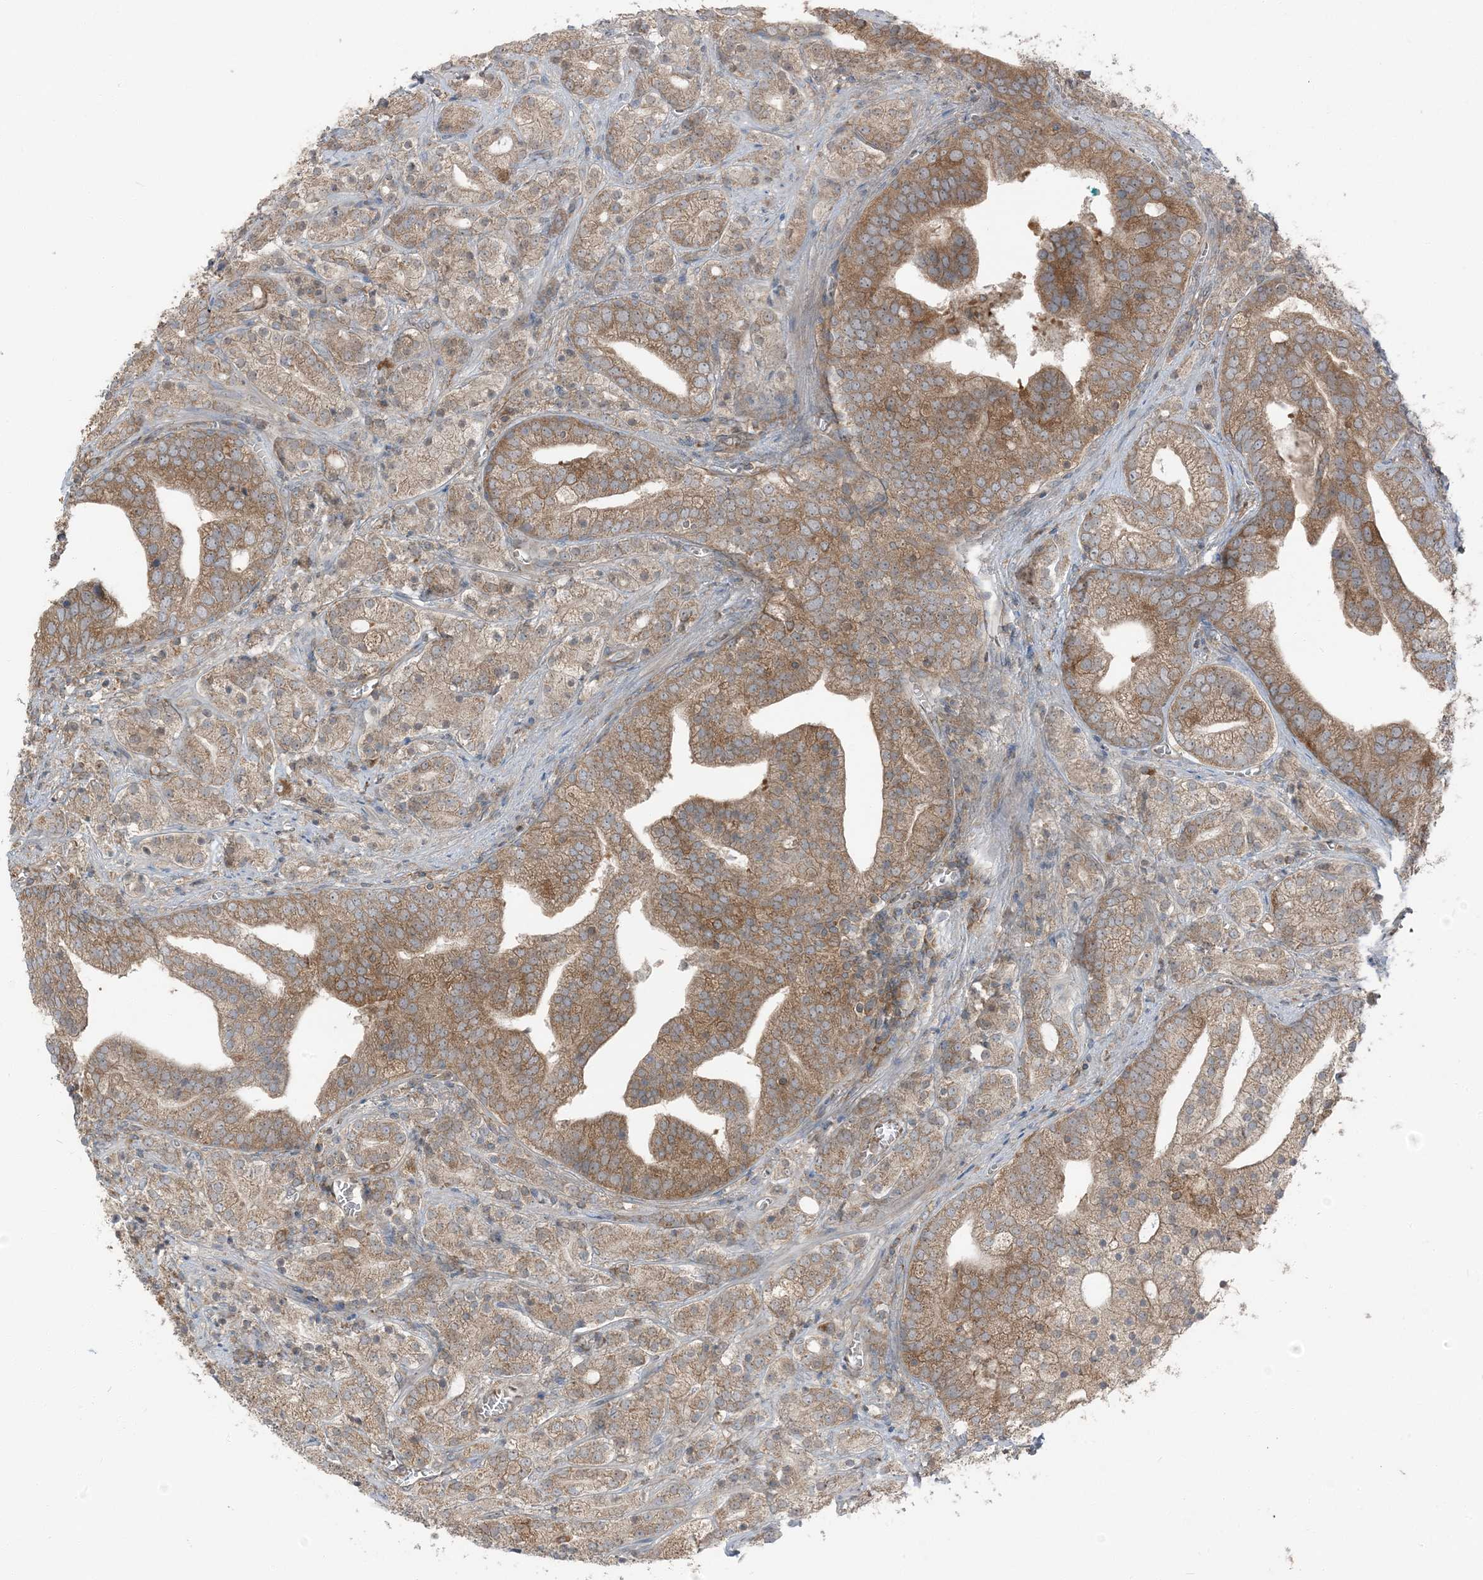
{"staining": {"intensity": "moderate", "quantity": ">75%", "location": "cytoplasmic/membranous"}, "tissue": "prostate cancer", "cell_type": "Tumor cells", "image_type": "cancer", "snomed": [{"axis": "morphology", "description": "Adenocarcinoma, High grade"}, {"axis": "topography", "description": "Prostate"}], "caption": "High-grade adenocarcinoma (prostate) stained with a protein marker exhibits moderate staining in tumor cells.", "gene": "RAB3GAP1", "patient": {"sex": "male", "age": 57}}